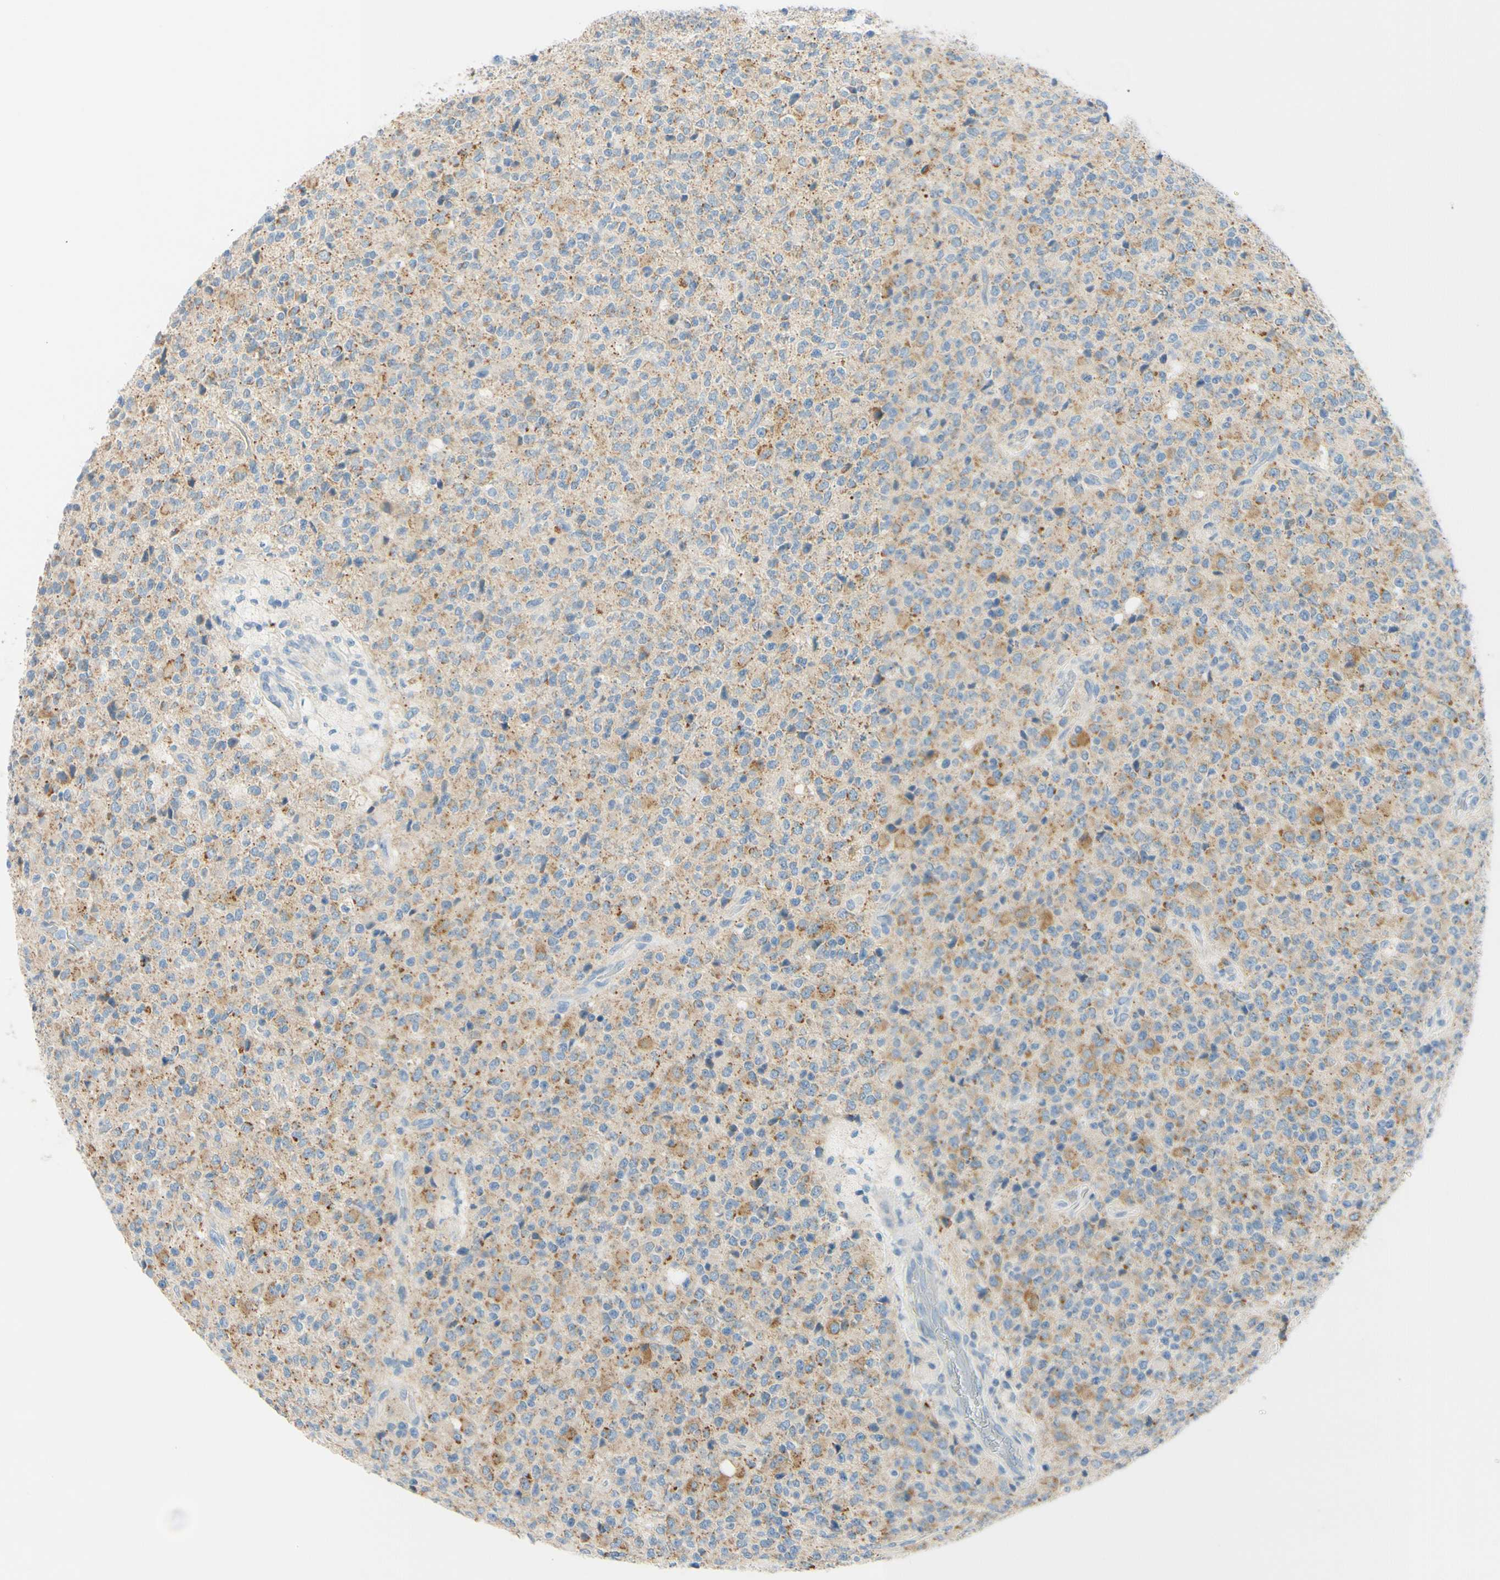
{"staining": {"intensity": "moderate", "quantity": "<25%", "location": "cytoplasmic/membranous"}, "tissue": "glioma", "cell_type": "Tumor cells", "image_type": "cancer", "snomed": [{"axis": "morphology", "description": "Glioma, malignant, High grade"}, {"axis": "topography", "description": "pancreas cauda"}], "caption": "Glioma was stained to show a protein in brown. There is low levels of moderate cytoplasmic/membranous expression in about <25% of tumor cells.", "gene": "GALNT5", "patient": {"sex": "male", "age": 60}}